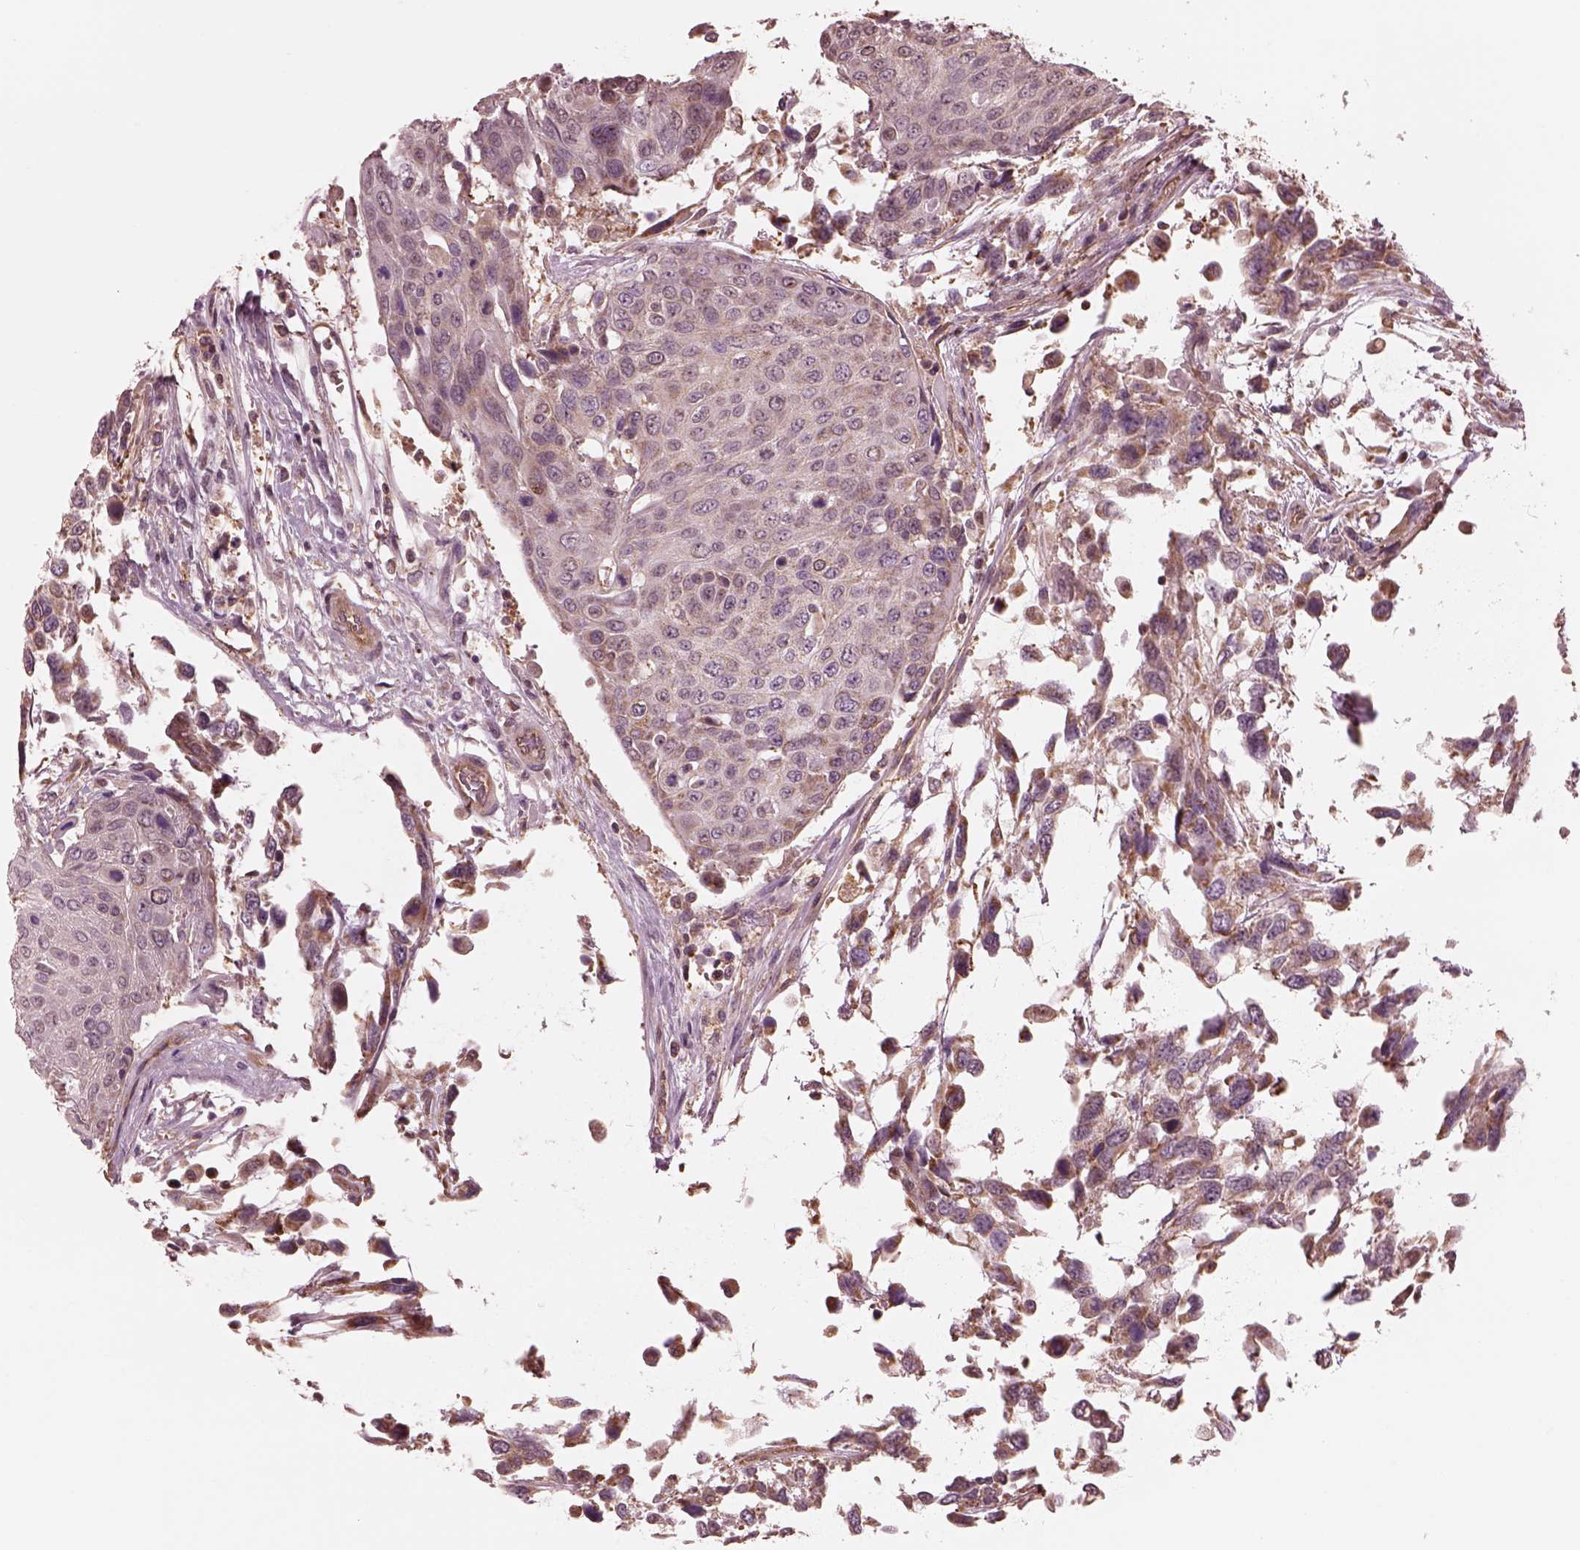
{"staining": {"intensity": "moderate", "quantity": "25%-75%", "location": "cytoplasmic/membranous"}, "tissue": "urothelial cancer", "cell_type": "Tumor cells", "image_type": "cancer", "snomed": [{"axis": "morphology", "description": "Urothelial carcinoma, High grade"}, {"axis": "topography", "description": "Urinary bladder"}], "caption": "Urothelial cancer tissue demonstrates moderate cytoplasmic/membranous staining in about 25%-75% of tumor cells", "gene": "STK33", "patient": {"sex": "female", "age": 70}}